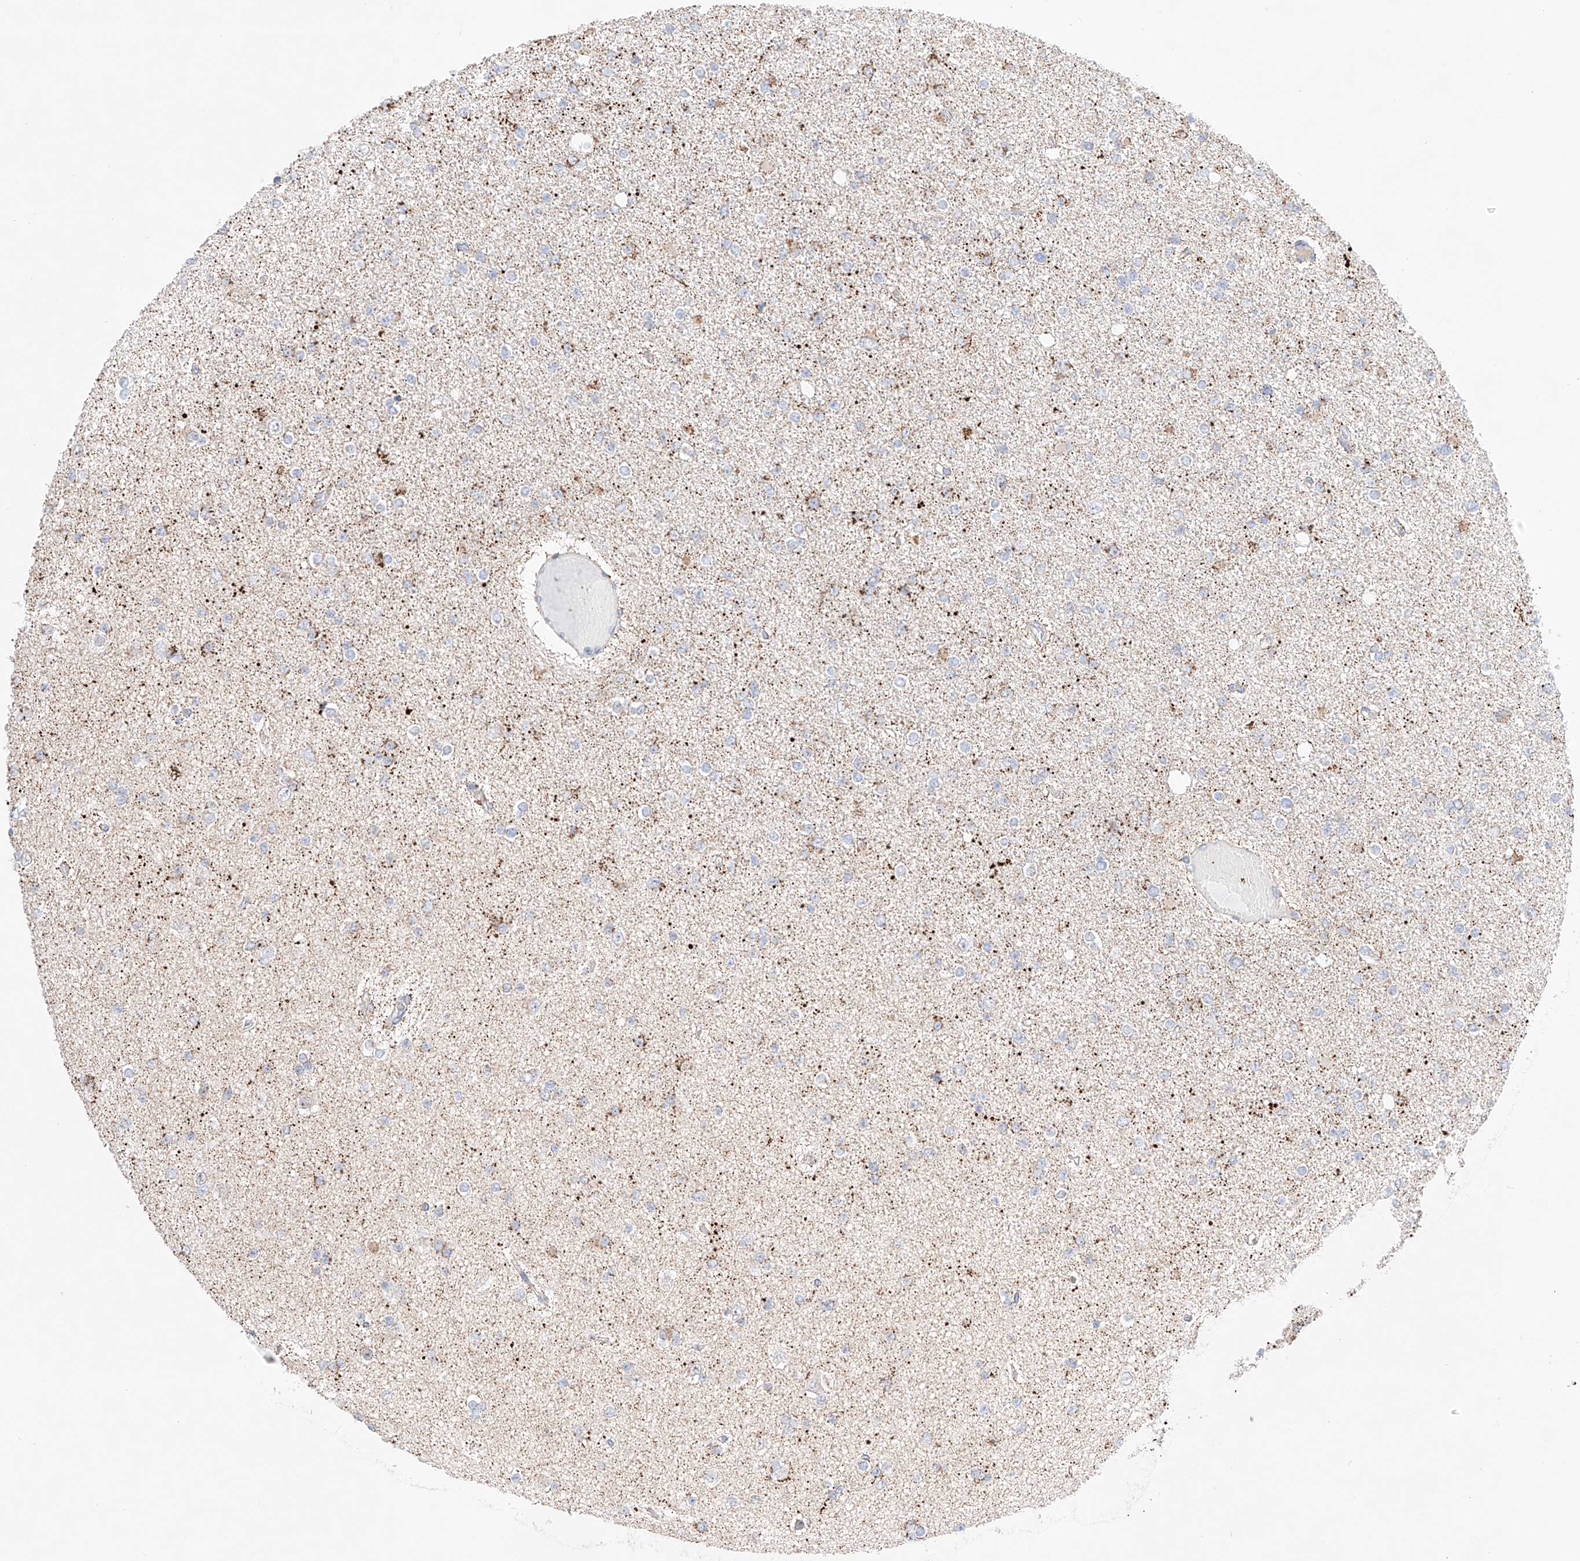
{"staining": {"intensity": "negative", "quantity": "none", "location": "none"}, "tissue": "glioma", "cell_type": "Tumor cells", "image_type": "cancer", "snomed": [{"axis": "morphology", "description": "Glioma, malignant, Low grade"}, {"axis": "topography", "description": "Brain"}], "caption": "Tumor cells show no significant protein expression in malignant glioma (low-grade).", "gene": "KTI12", "patient": {"sex": "female", "age": 22}}